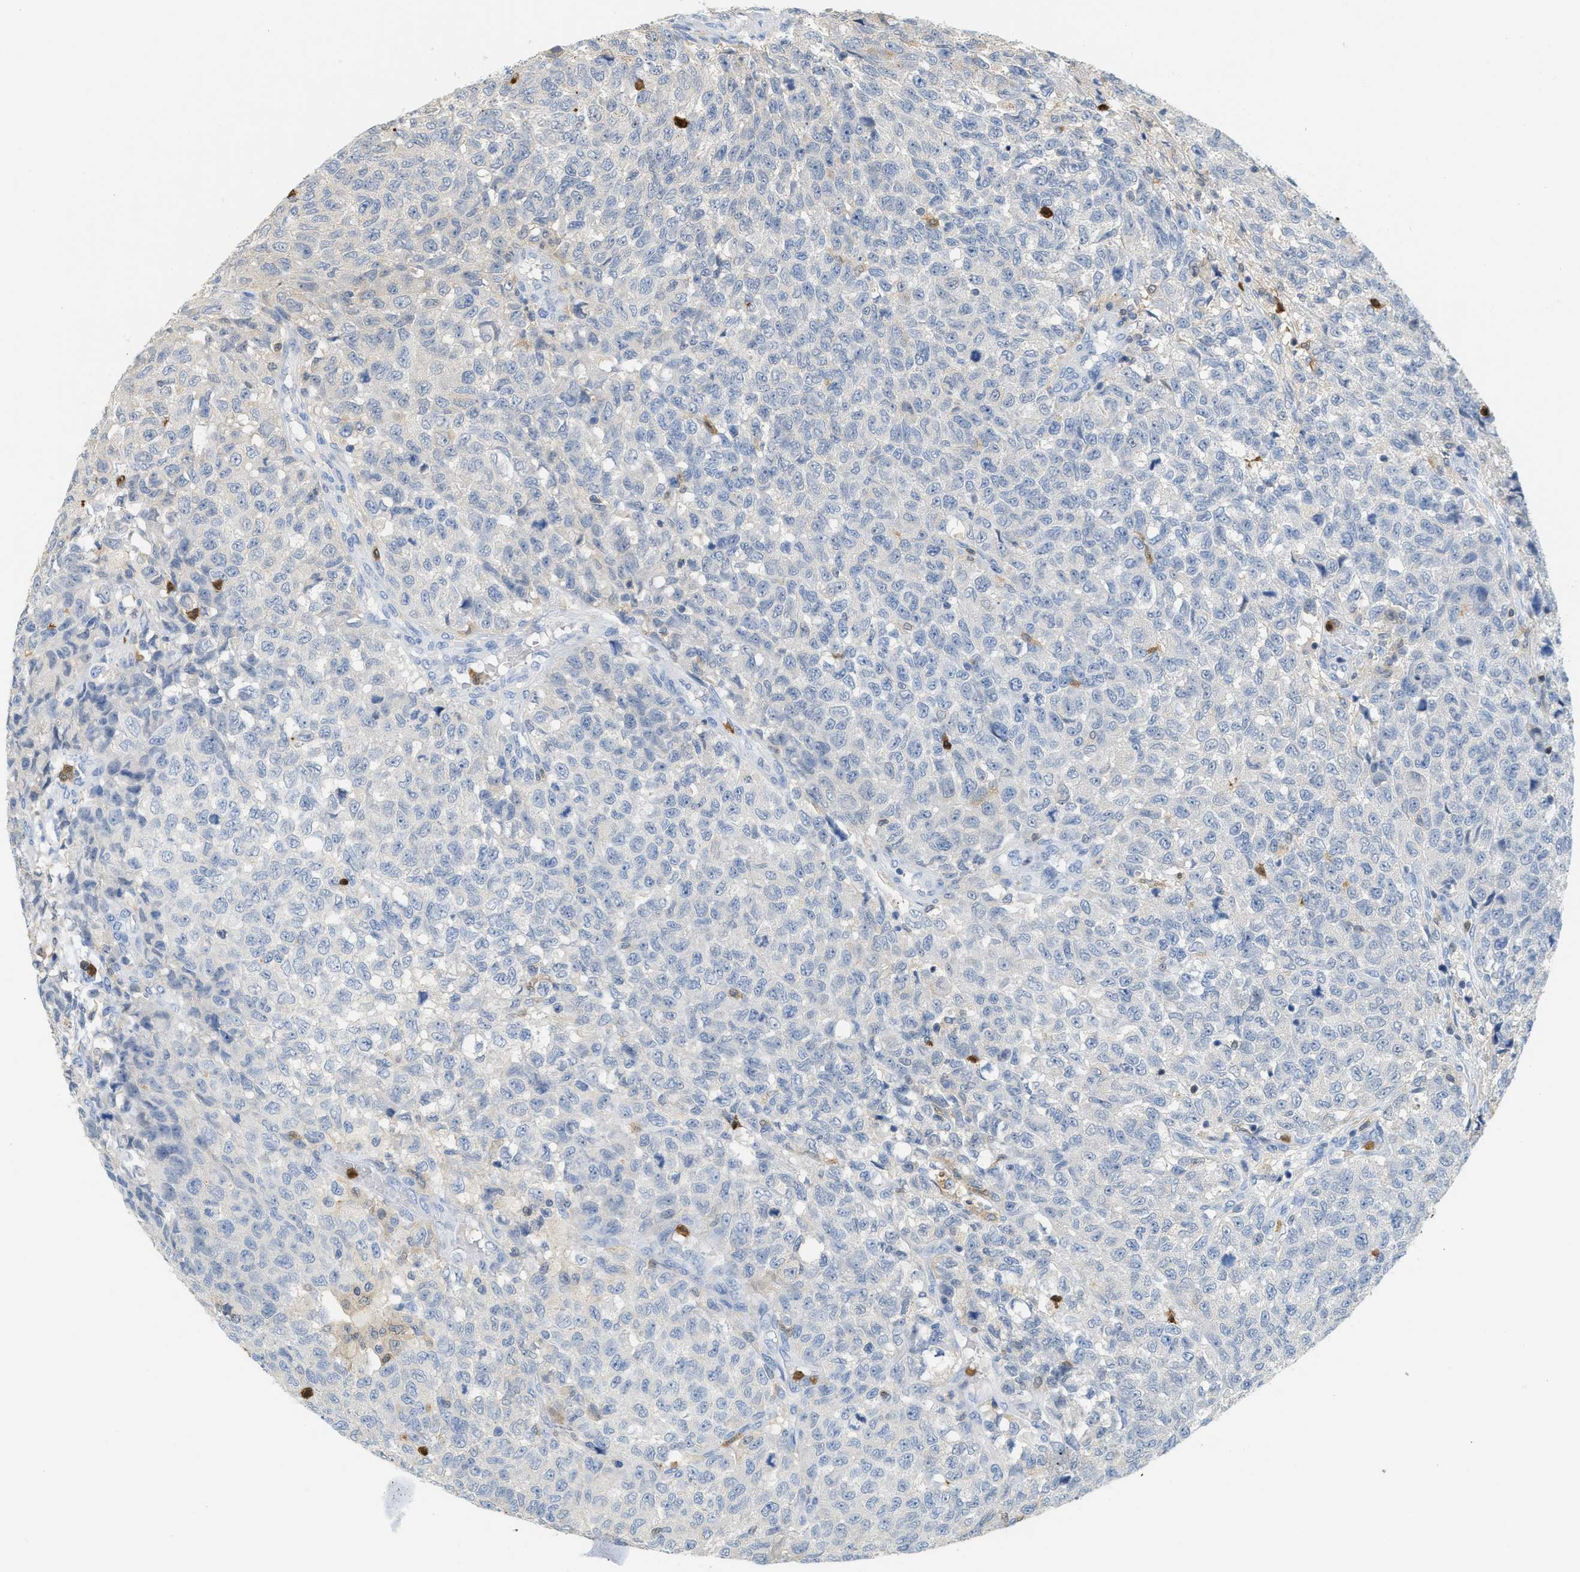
{"staining": {"intensity": "negative", "quantity": "none", "location": "none"}, "tissue": "testis cancer", "cell_type": "Tumor cells", "image_type": "cancer", "snomed": [{"axis": "morphology", "description": "Seminoma, NOS"}, {"axis": "topography", "description": "Testis"}], "caption": "Testis cancer (seminoma) was stained to show a protein in brown. There is no significant positivity in tumor cells.", "gene": "SERPINB1", "patient": {"sex": "male", "age": 59}}